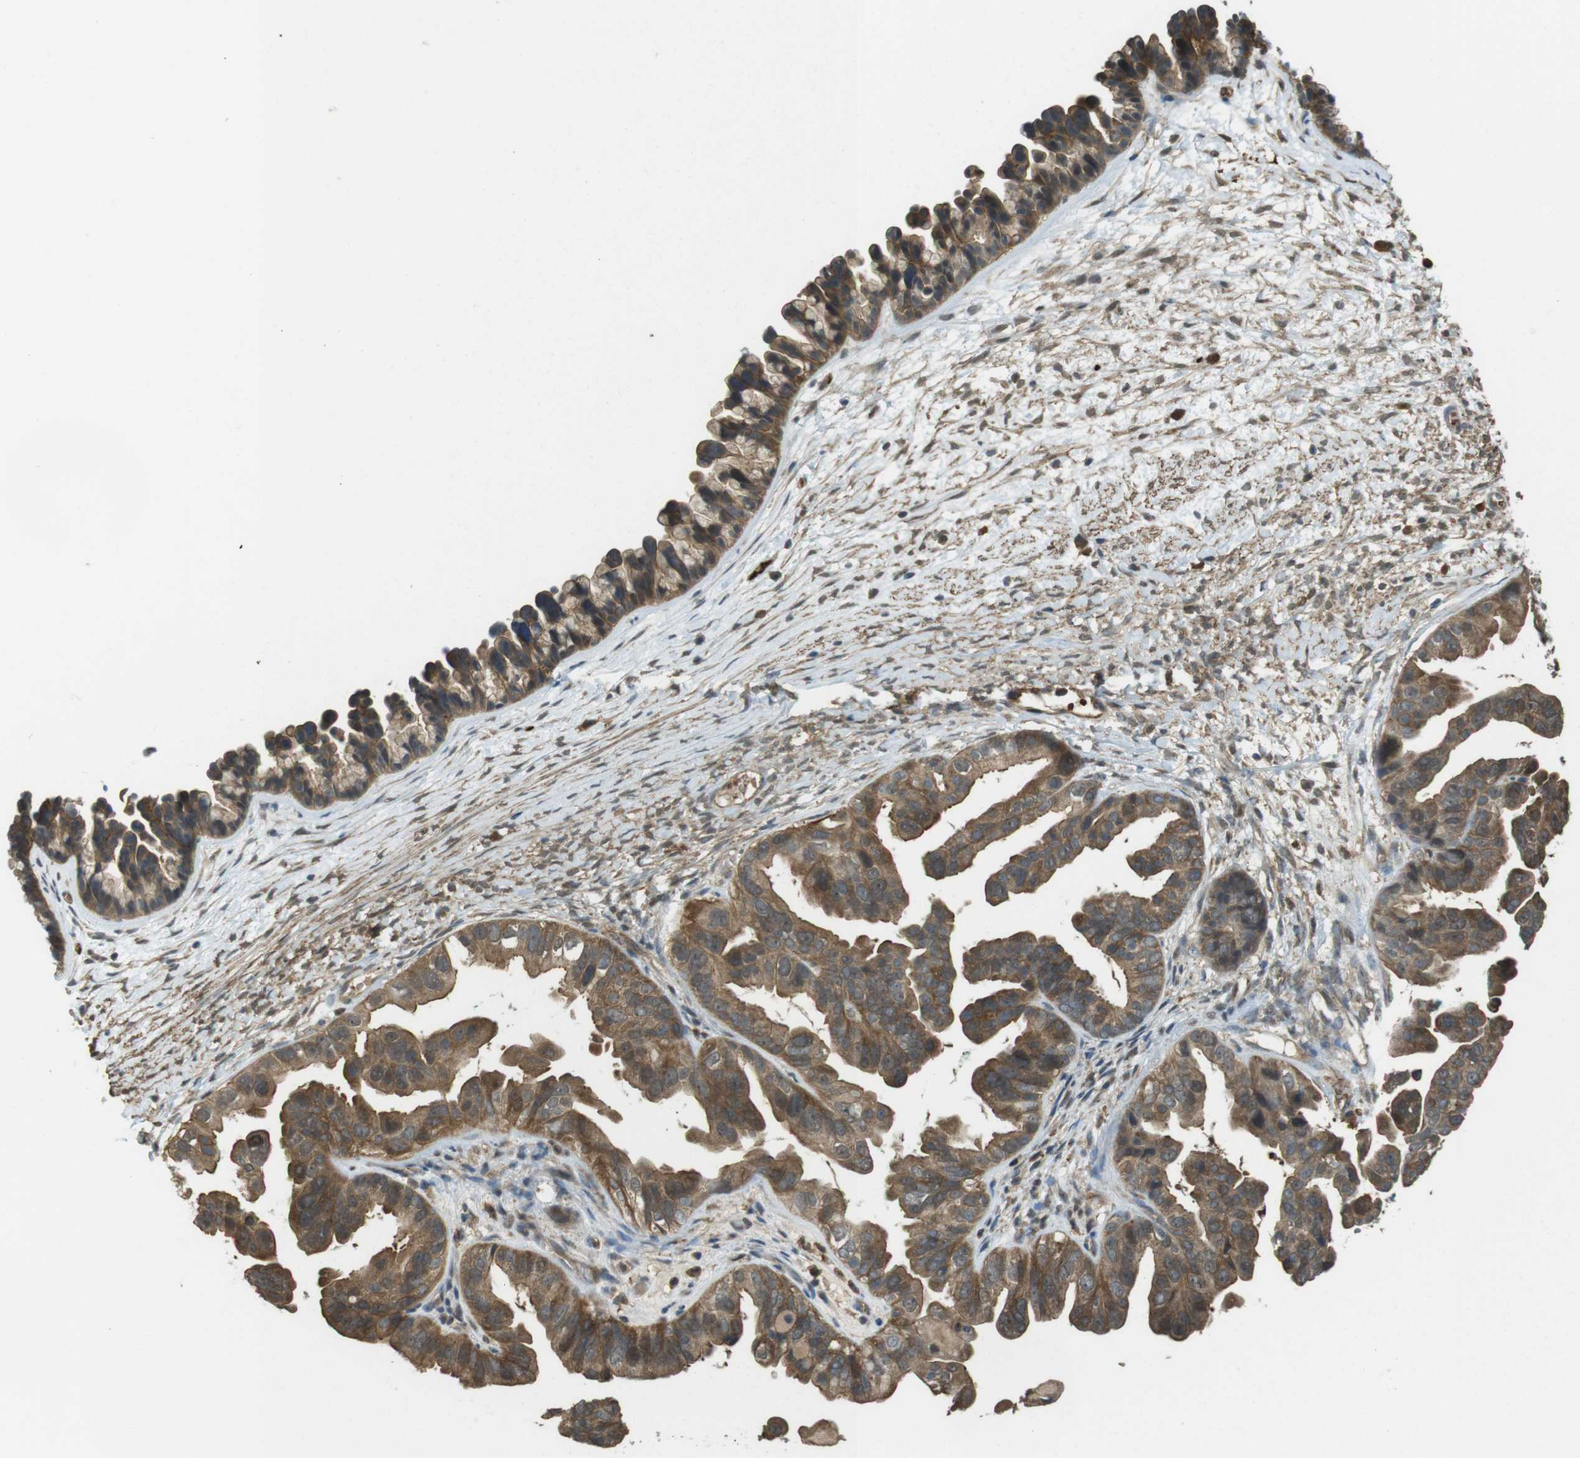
{"staining": {"intensity": "moderate", "quantity": ">75%", "location": "cytoplasmic/membranous"}, "tissue": "ovarian cancer", "cell_type": "Tumor cells", "image_type": "cancer", "snomed": [{"axis": "morphology", "description": "Cystadenocarcinoma, serous, NOS"}, {"axis": "topography", "description": "Ovary"}], "caption": "Ovarian cancer stained with IHC shows moderate cytoplasmic/membranous staining in about >75% of tumor cells. (brown staining indicates protein expression, while blue staining denotes nuclei).", "gene": "LRRC3B", "patient": {"sex": "female", "age": 56}}